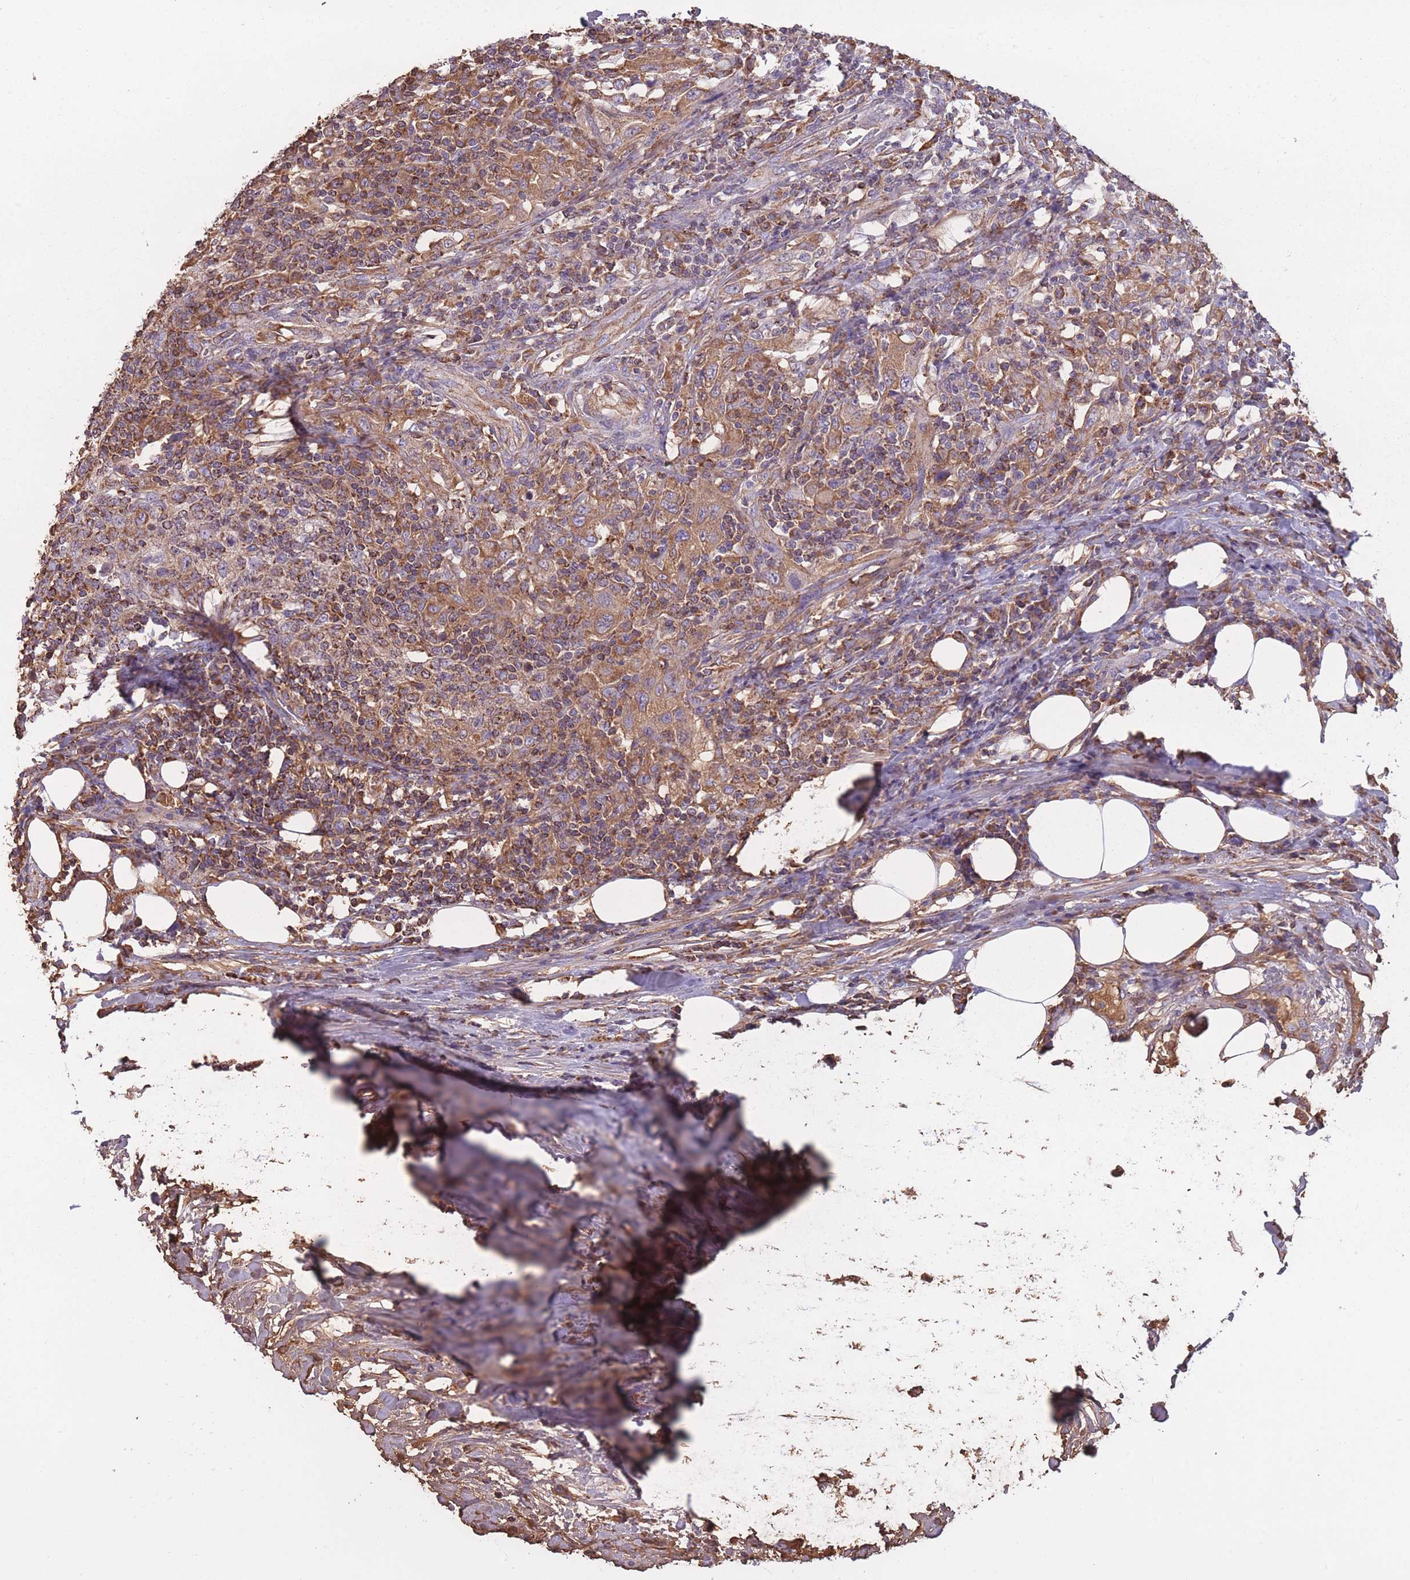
{"staining": {"intensity": "moderate", "quantity": "25%-75%", "location": "cytoplasmic/membranous"}, "tissue": "urothelial cancer", "cell_type": "Tumor cells", "image_type": "cancer", "snomed": [{"axis": "morphology", "description": "Urothelial carcinoma, High grade"}, {"axis": "topography", "description": "Urinary bladder"}], "caption": "Human urothelial cancer stained for a protein (brown) displays moderate cytoplasmic/membranous positive expression in approximately 25%-75% of tumor cells.", "gene": "KAT2A", "patient": {"sex": "male", "age": 61}}